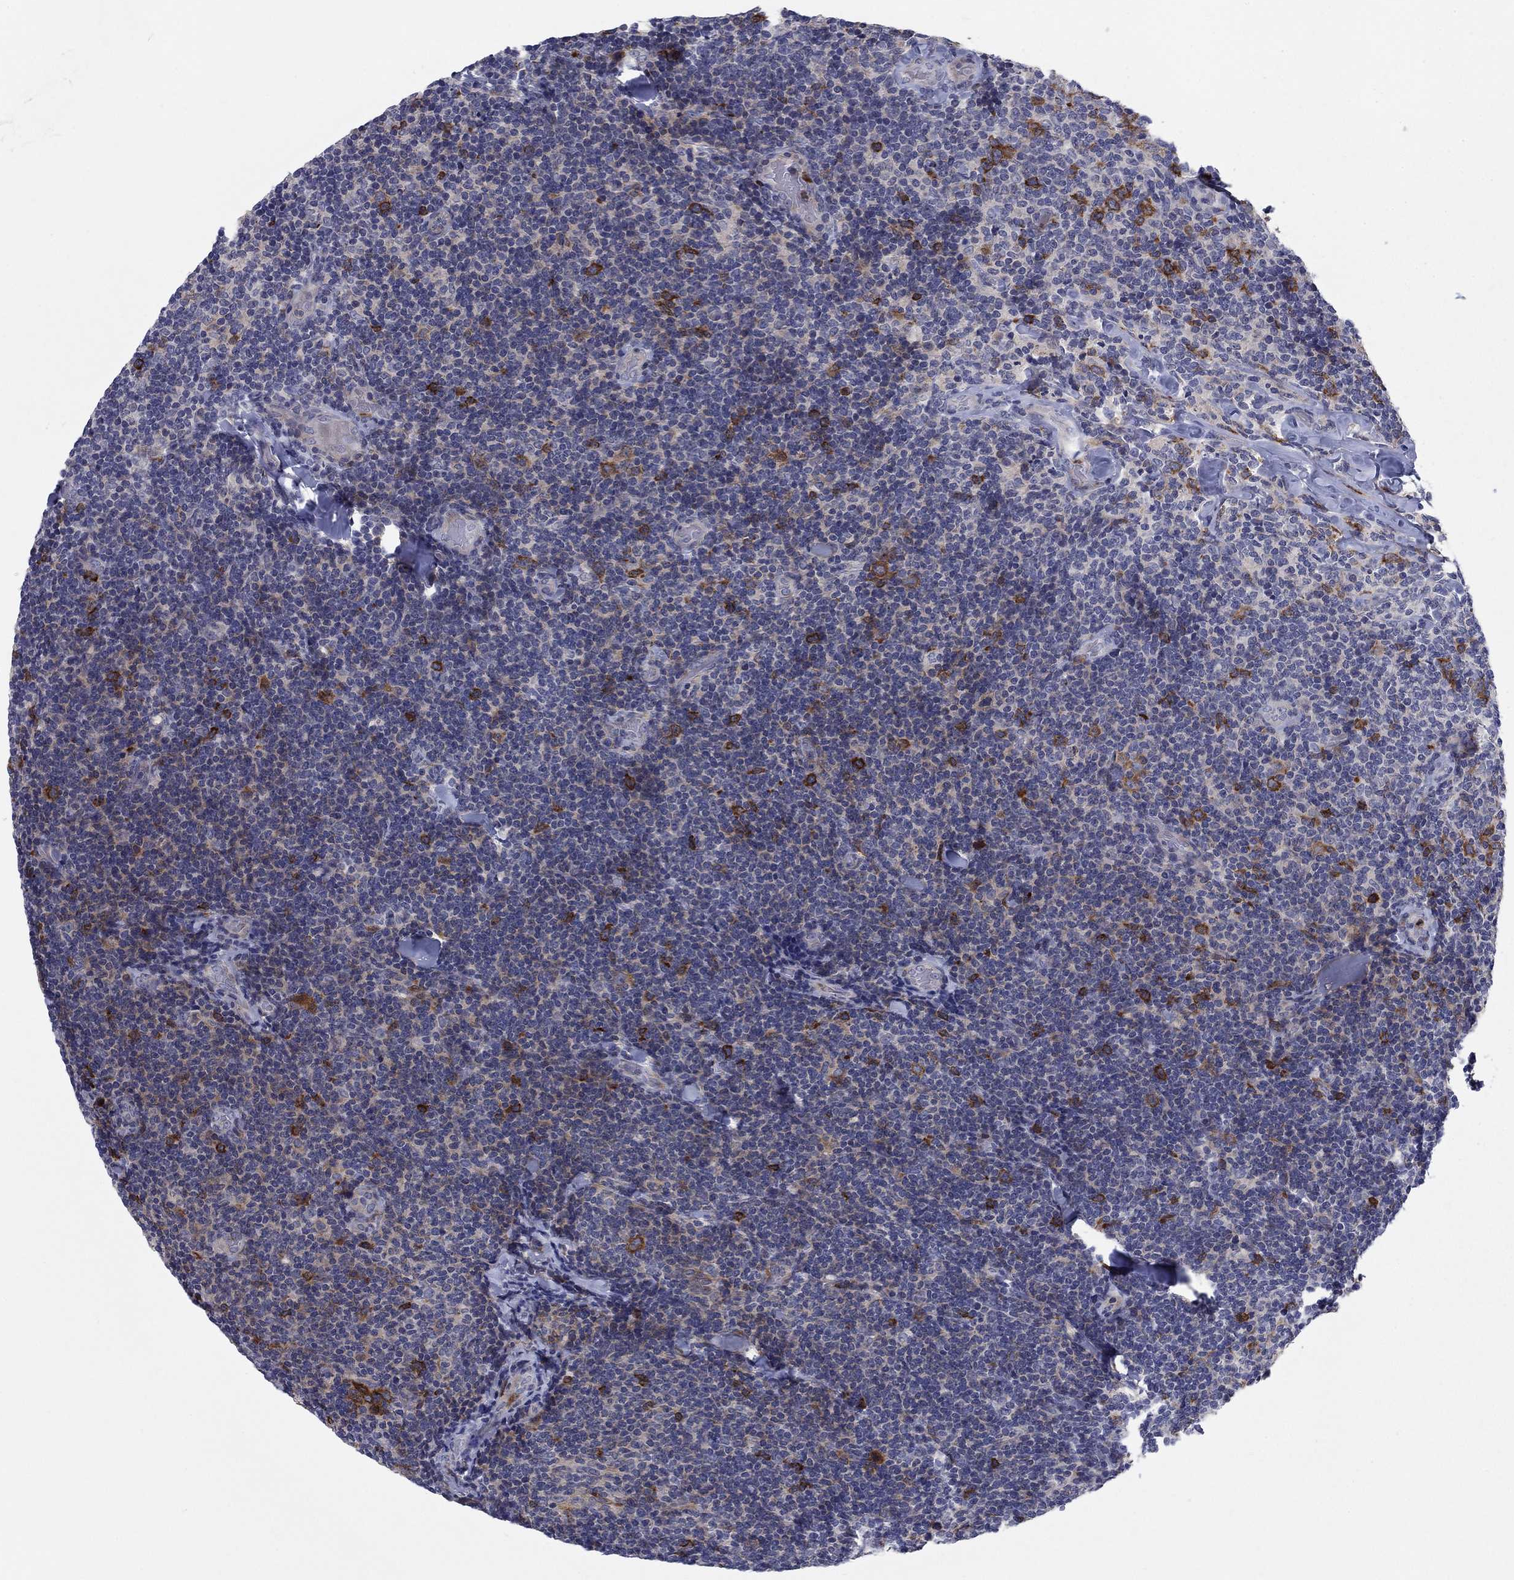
{"staining": {"intensity": "strong", "quantity": "<25%", "location": "cytoplasmic/membranous"}, "tissue": "lymphoma", "cell_type": "Tumor cells", "image_type": "cancer", "snomed": [{"axis": "morphology", "description": "Malignant lymphoma, non-Hodgkin's type, Low grade"}, {"axis": "topography", "description": "Lymph node"}], "caption": "This photomicrograph shows immunohistochemistry staining of human low-grade malignant lymphoma, non-Hodgkin's type, with medium strong cytoplasmic/membranous staining in about <25% of tumor cells.", "gene": "KIF15", "patient": {"sex": "female", "age": 56}}